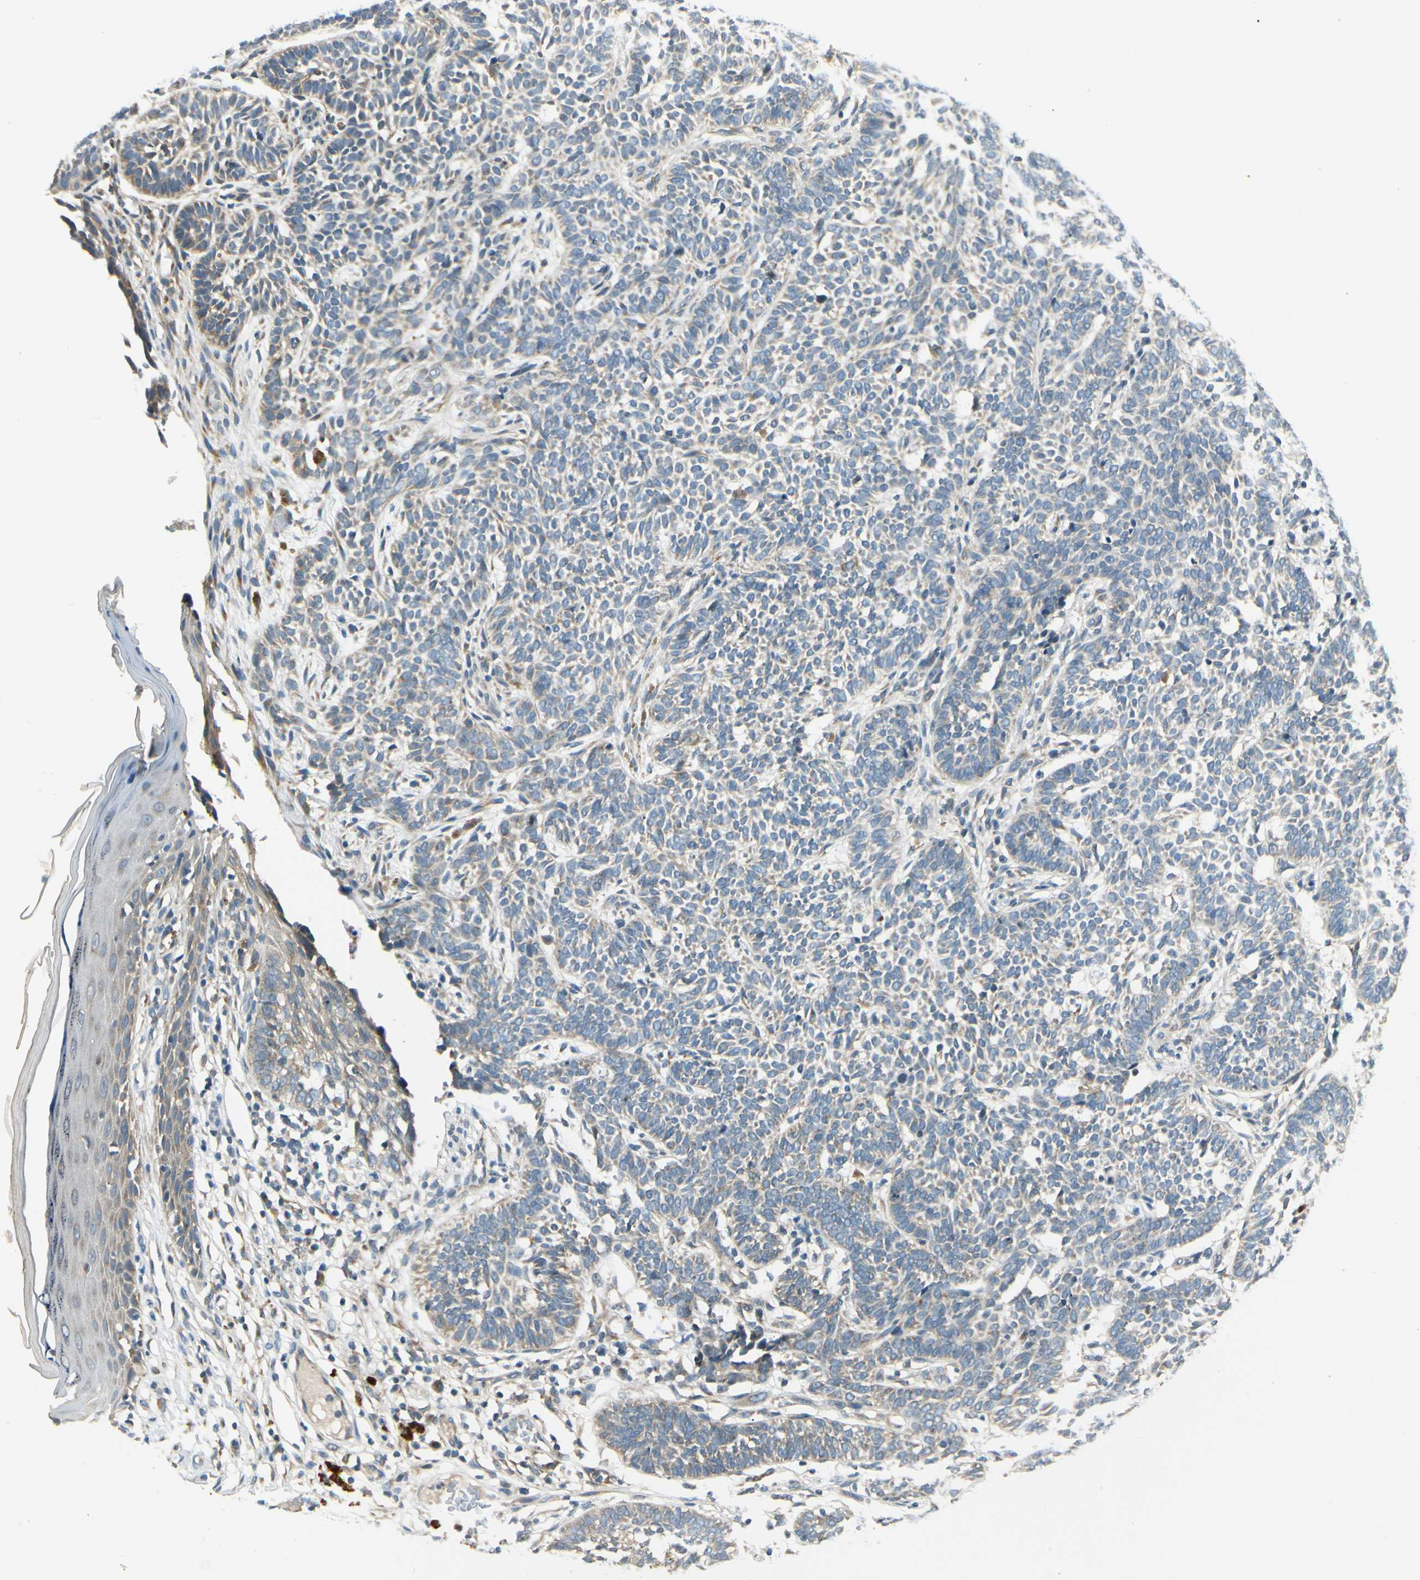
{"staining": {"intensity": "weak", "quantity": "25%-75%", "location": "cytoplasmic/membranous"}, "tissue": "skin cancer", "cell_type": "Tumor cells", "image_type": "cancer", "snomed": [{"axis": "morphology", "description": "Normal tissue, NOS"}, {"axis": "morphology", "description": "Basal cell carcinoma"}, {"axis": "topography", "description": "Skin"}], "caption": "Skin cancer stained with a brown dye reveals weak cytoplasmic/membranous positive positivity in approximately 25%-75% of tumor cells.", "gene": "BNIP1", "patient": {"sex": "male", "age": 87}}